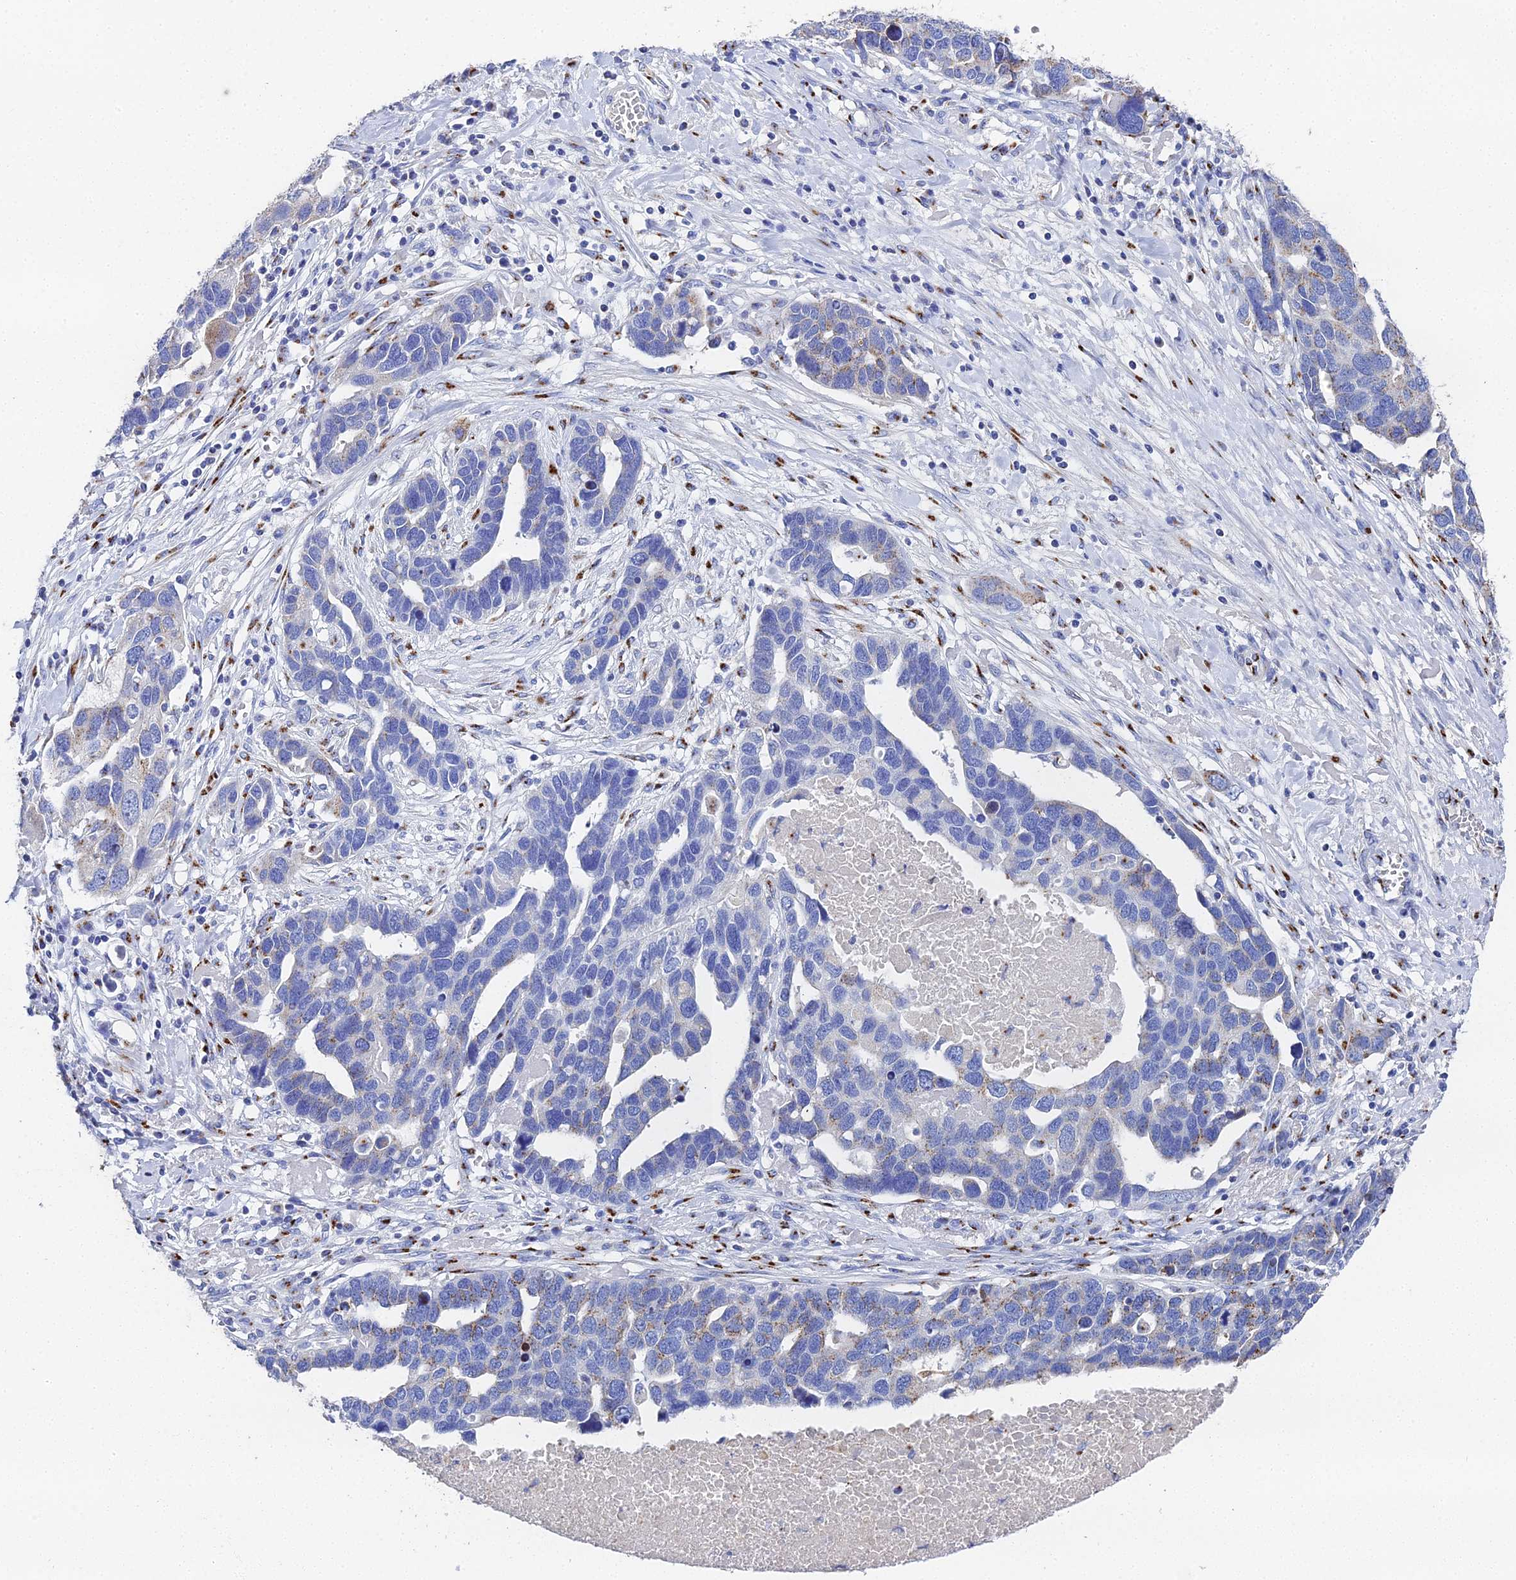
{"staining": {"intensity": "moderate", "quantity": "<25%", "location": "cytoplasmic/membranous"}, "tissue": "ovarian cancer", "cell_type": "Tumor cells", "image_type": "cancer", "snomed": [{"axis": "morphology", "description": "Cystadenocarcinoma, serous, NOS"}, {"axis": "topography", "description": "Ovary"}], "caption": "Approximately <25% of tumor cells in human ovarian cancer demonstrate moderate cytoplasmic/membranous protein expression as visualized by brown immunohistochemical staining.", "gene": "ENSG00000268674", "patient": {"sex": "female", "age": 54}}